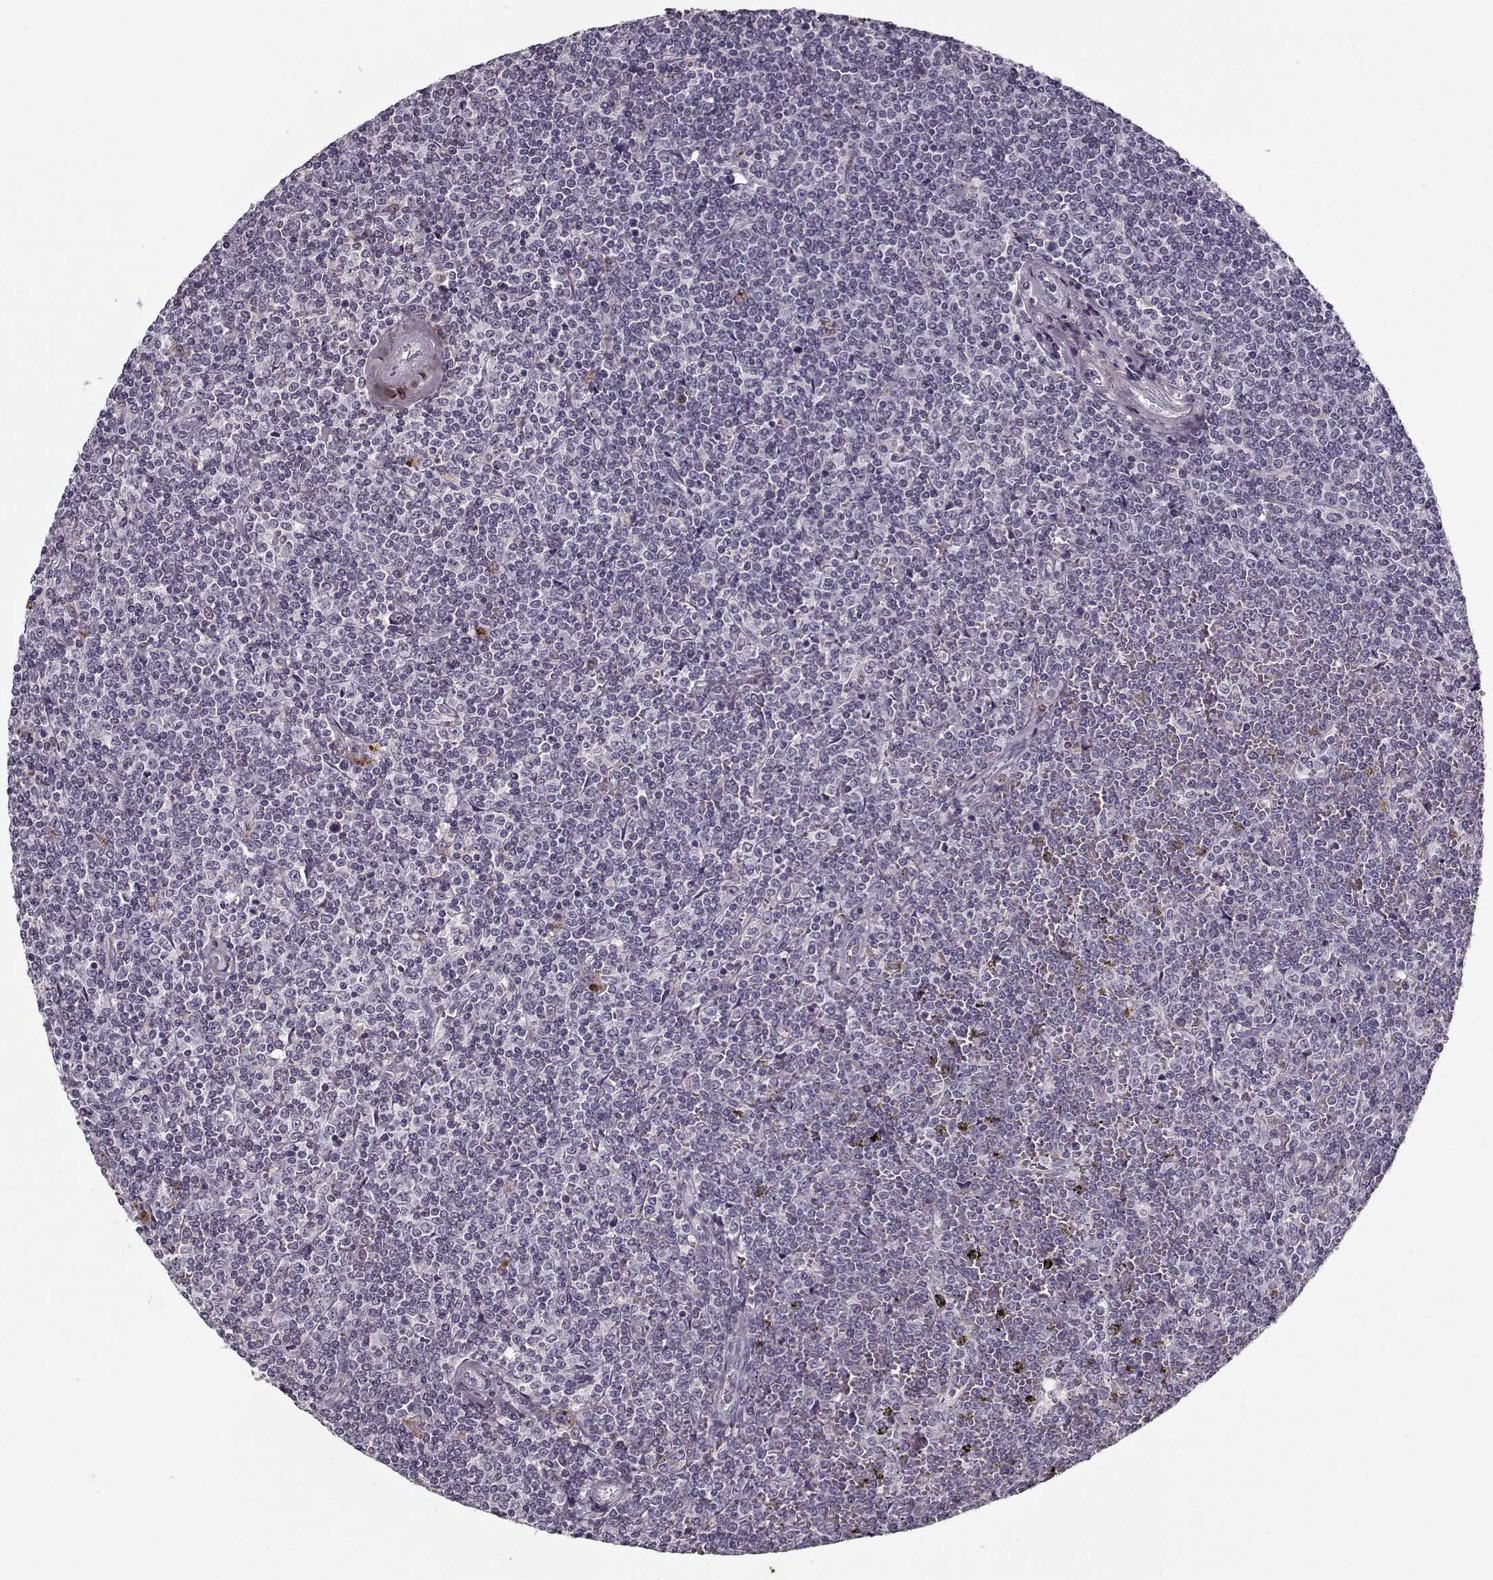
{"staining": {"intensity": "negative", "quantity": "none", "location": "none"}, "tissue": "lymphoma", "cell_type": "Tumor cells", "image_type": "cancer", "snomed": [{"axis": "morphology", "description": "Malignant lymphoma, non-Hodgkin's type, Low grade"}, {"axis": "topography", "description": "Spleen"}], "caption": "This histopathology image is of lymphoma stained with IHC to label a protein in brown with the nuclei are counter-stained blue. There is no staining in tumor cells. (DAB (3,3'-diaminobenzidine) IHC, high magnification).", "gene": "LUM", "patient": {"sex": "female", "age": 19}}